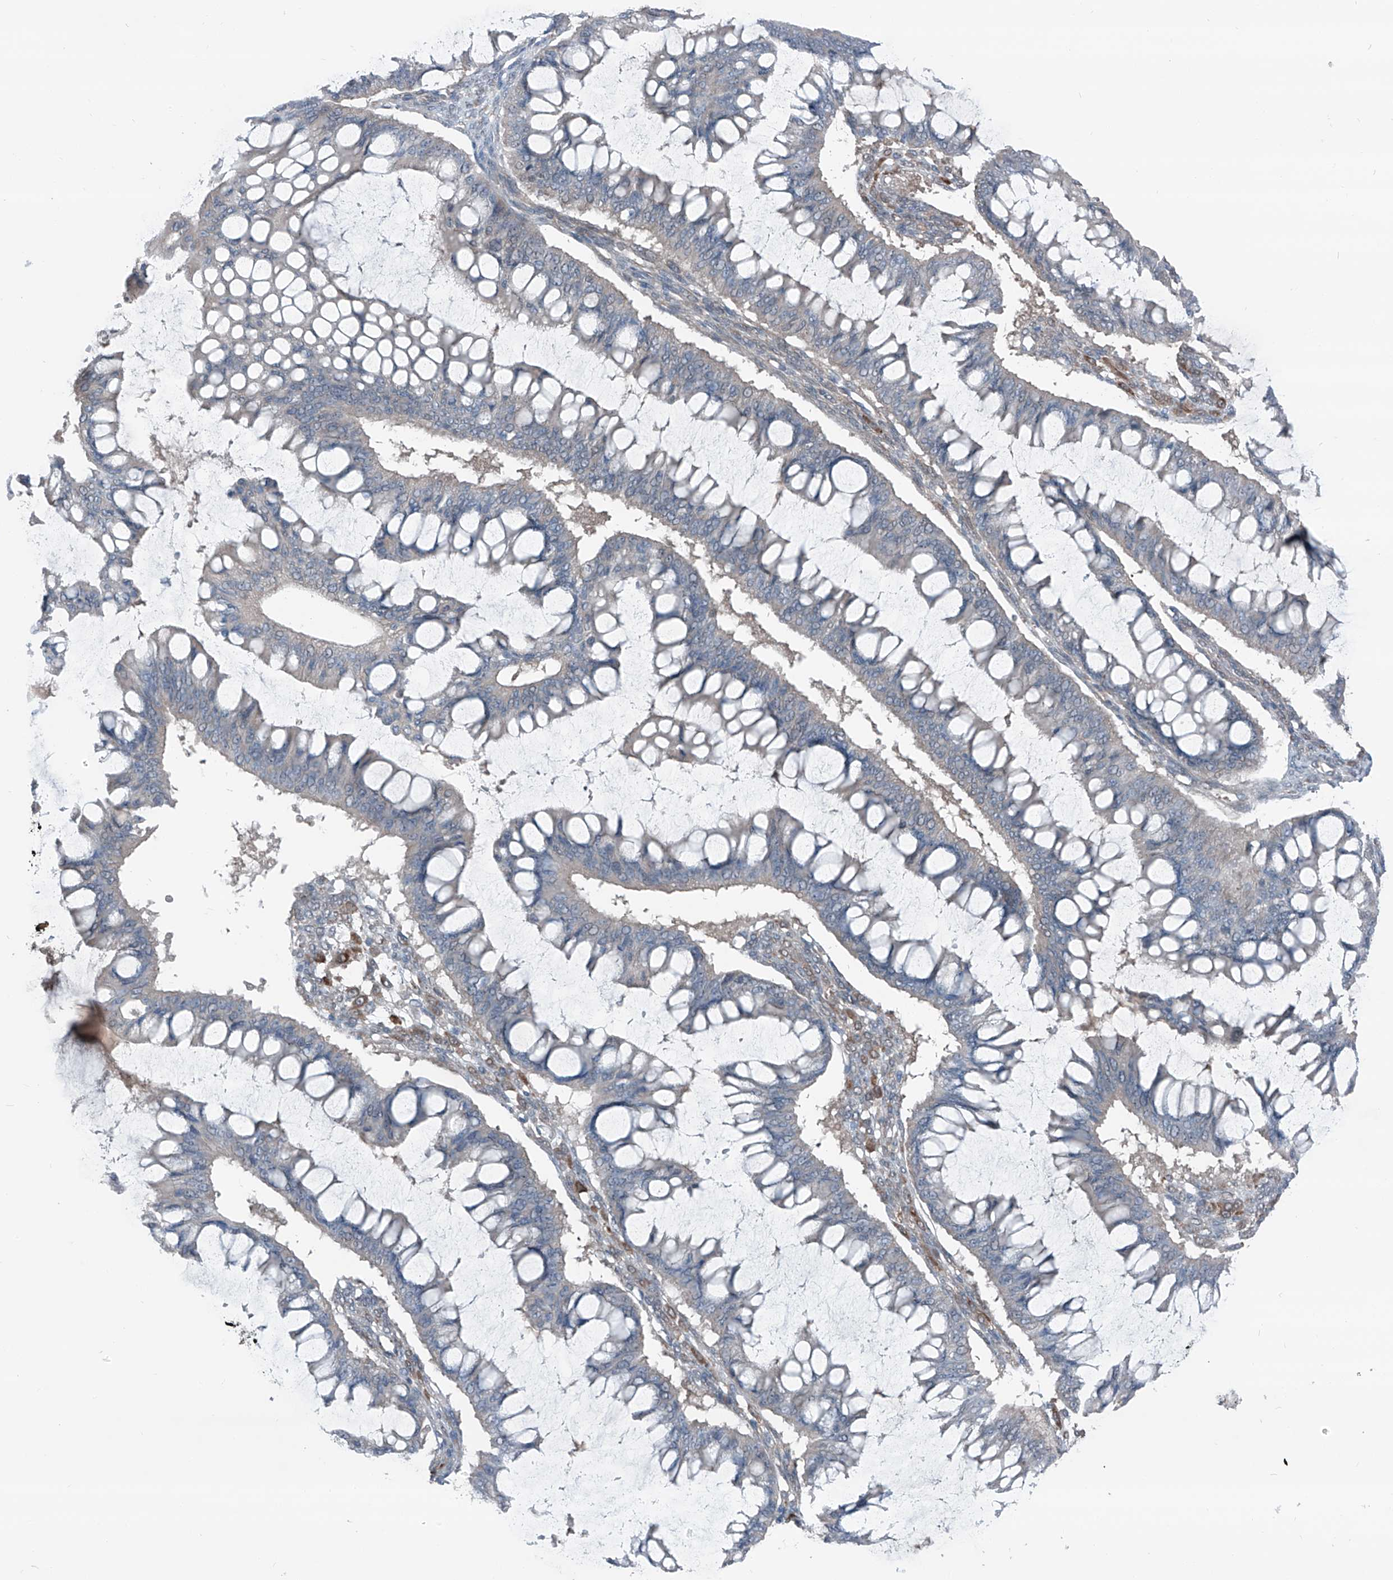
{"staining": {"intensity": "negative", "quantity": "none", "location": "none"}, "tissue": "ovarian cancer", "cell_type": "Tumor cells", "image_type": "cancer", "snomed": [{"axis": "morphology", "description": "Cystadenocarcinoma, mucinous, NOS"}, {"axis": "topography", "description": "Ovary"}], "caption": "There is no significant expression in tumor cells of ovarian cancer (mucinous cystadenocarcinoma).", "gene": "HSPB11", "patient": {"sex": "female", "age": 73}}